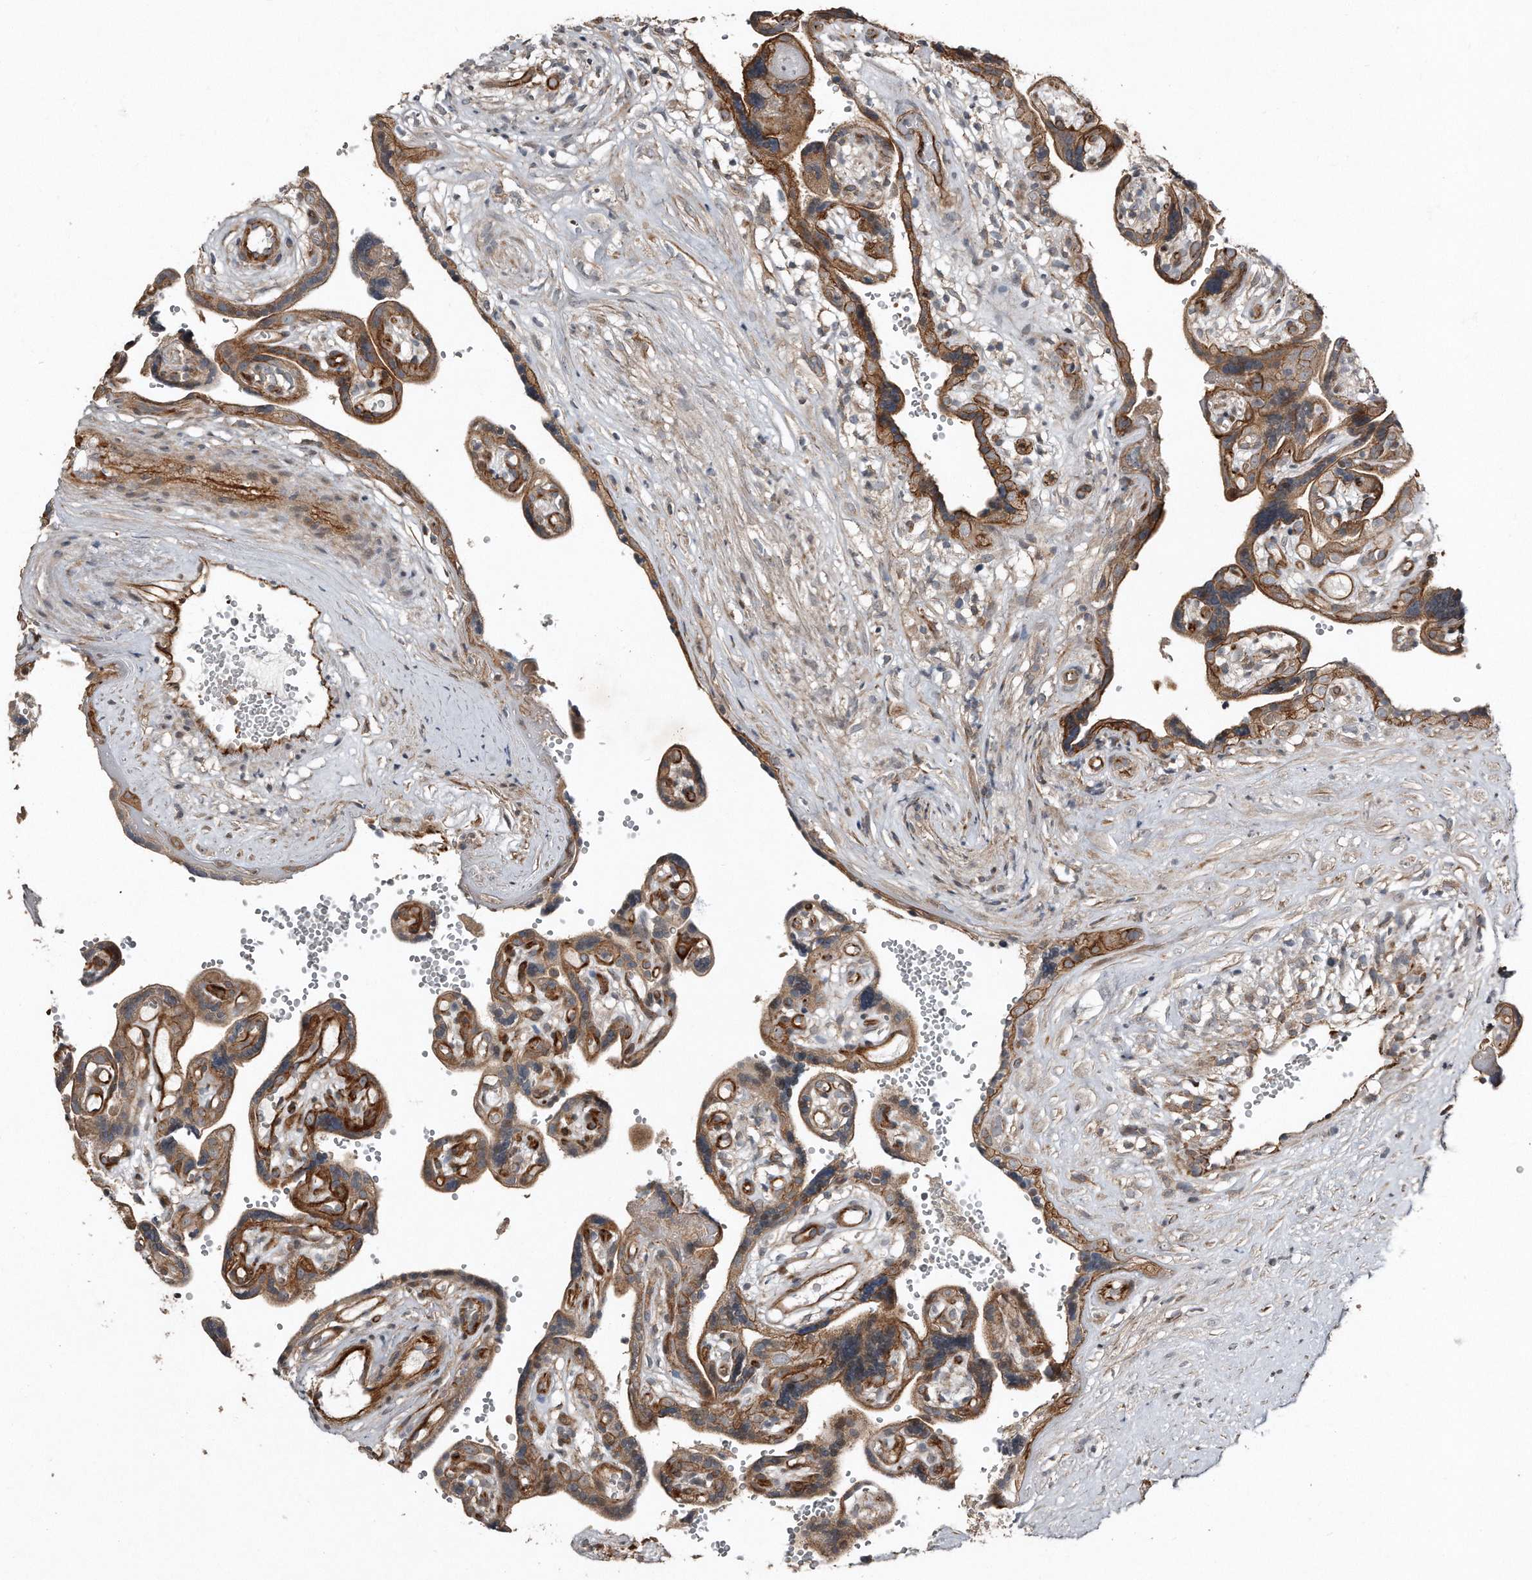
{"staining": {"intensity": "strong", "quantity": ">75%", "location": "cytoplasmic/membranous"}, "tissue": "placenta", "cell_type": "Decidual cells", "image_type": "normal", "snomed": [{"axis": "morphology", "description": "Normal tissue, NOS"}, {"axis": "topography", "description": "Placenta"}], "caption": "Immunohistochemistry of benign human placenta shows high levels of strong cytoplasmic/membranous positivity in approximately >75% of decidual cells. (IHC, brightfield microscopy, high magnification).", "gene": "SNAP47", "patient": {"sex": "female", "age": 30}}